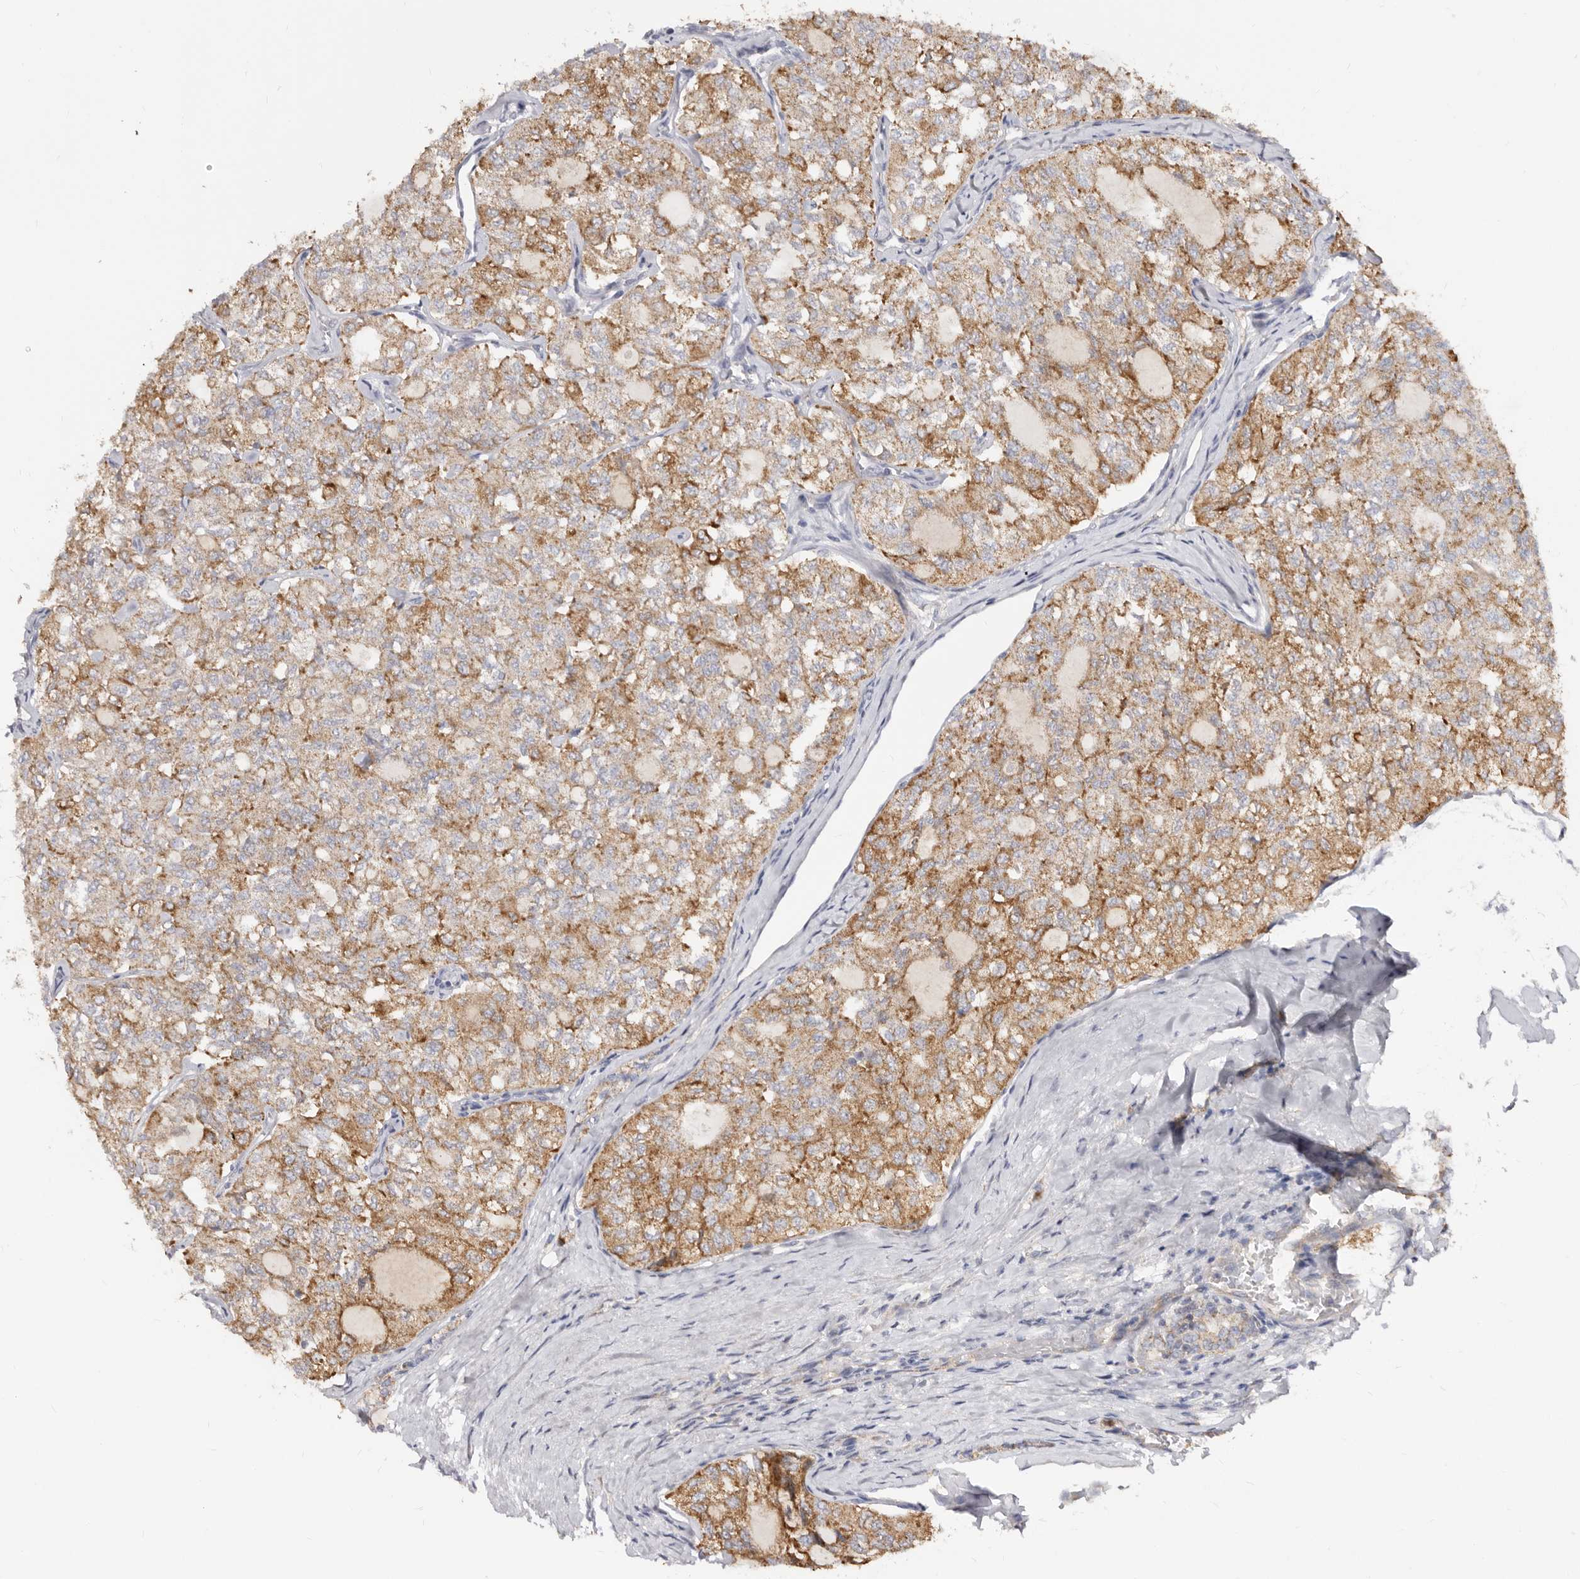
{"staining": {"intensity": "moderate", "quantity": ">75%", "location": "cytoplasmic/membranous"}, "tissue": "thyroid cancer", "cell_type": "Tumor cells", "image_type": "cancer", "snomed": [{"axis": "morphology", "description": "Follicular adenoma carcinoma, NOS"}, {"axis": "topography", "description": "Thyroid gland"}], "caption": "Thyroid cancer (follicular adenoma carcinoma) stained for a protein (brown) demonstrates moderate cytoplasmic/membranous positive staining in approximately >75% of tumor cells.", "gene": "BAIAP2L1", "patient": {"sex": "male", "age": 75}}